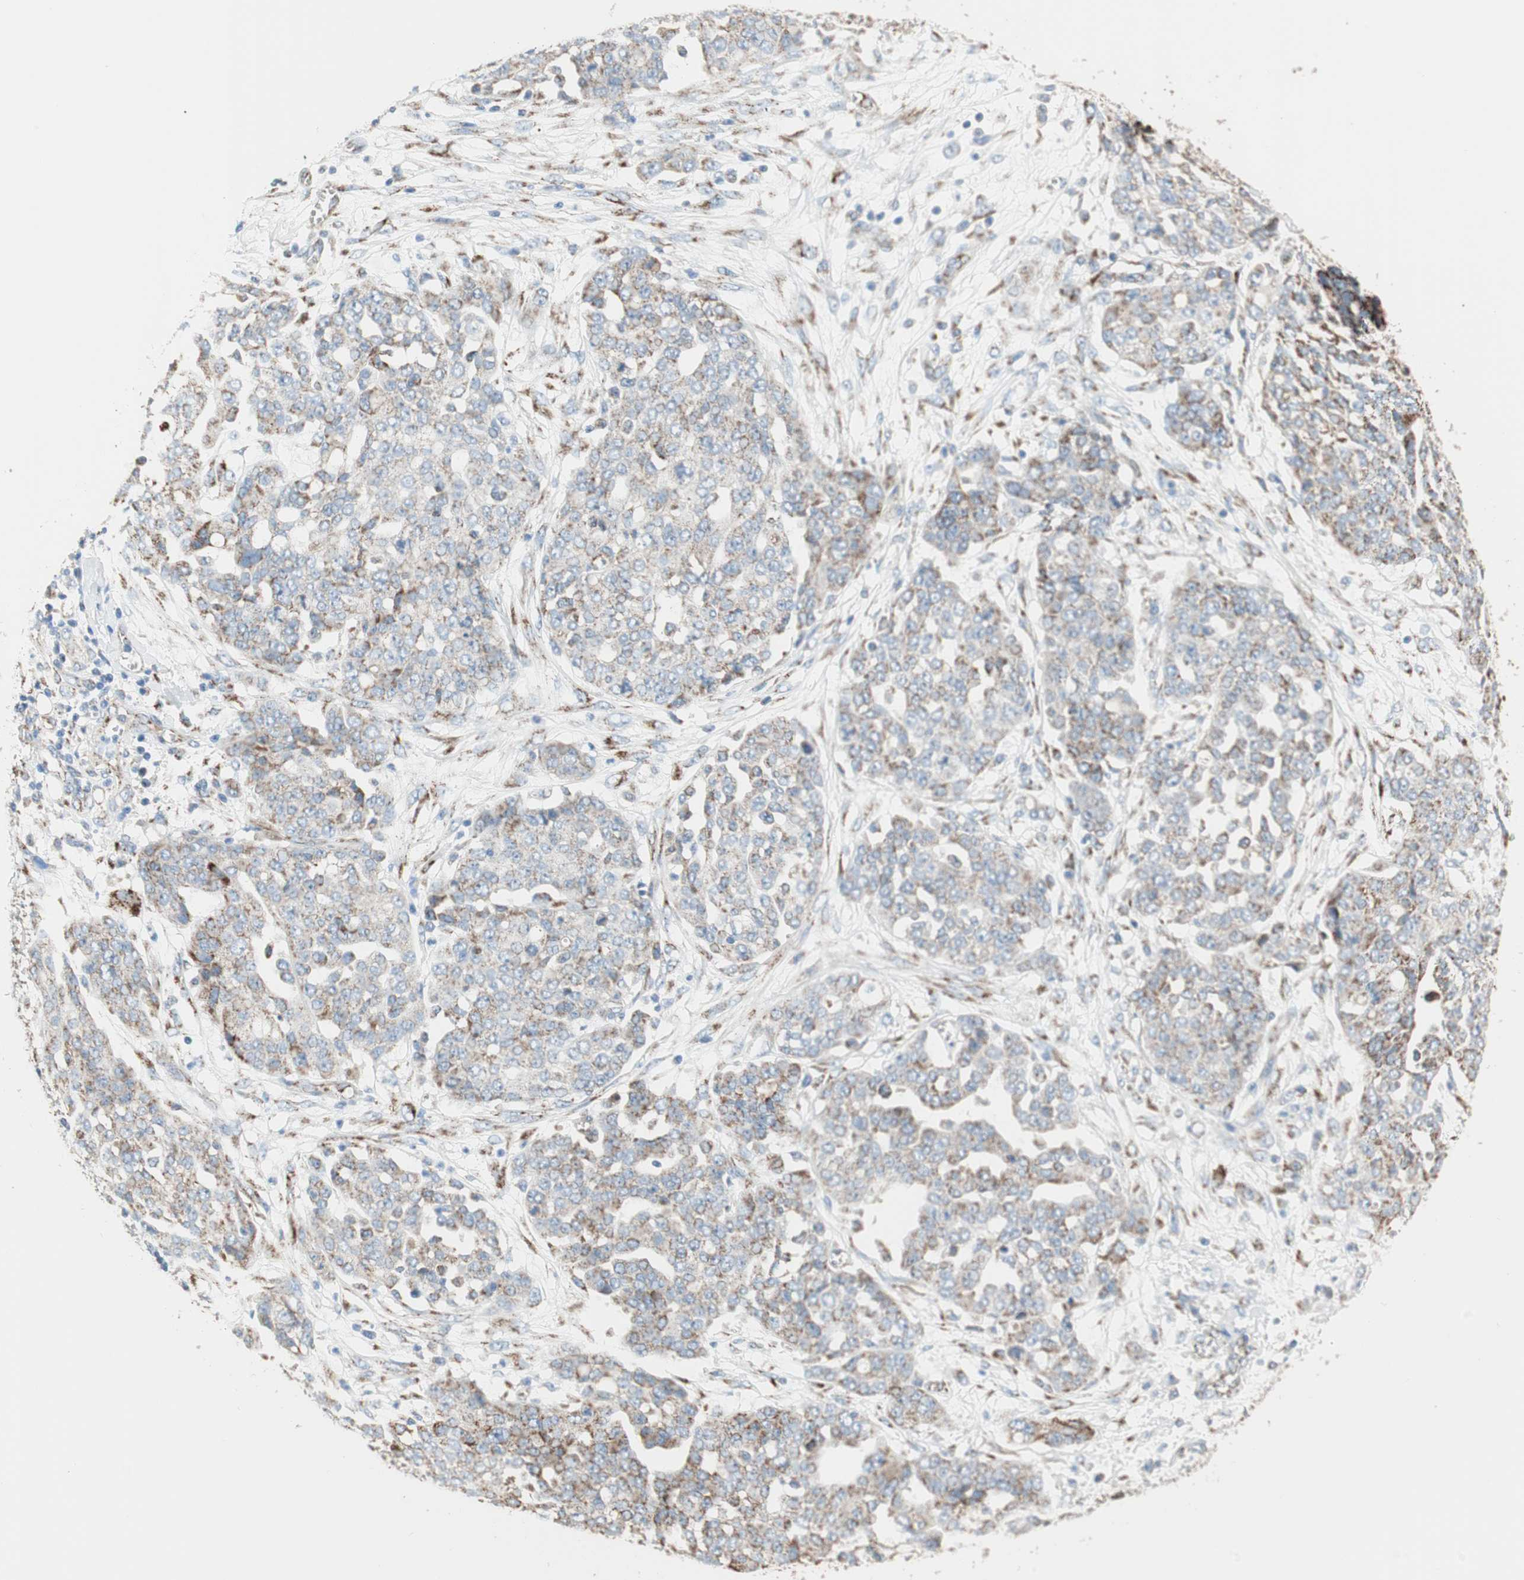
{"staining": {"intensity": "moderate", "quantity": "25%-75%", "location": "cytoplasmic/membranous"}, "tissue": "ovarian cancer", "cell_type": "Tumor cells", "image_type": "cancer", "snomed": [{"axis": "morphology", "description": "Cystadenocarcinoma, serous, NOS"}, {"axis": "topography", "description": "Soft tissue"}, {"axis": "topography", "description": "Ovary"}], "caption": "Protein expression analysis of ovarian serous cystadenocarcinoma demonstrates moderate cytoplasmic/membranous expression in about 25%-75% of tumor cells. The staining was performed using DAB (3,3'-diaminobenzidine) to visualize the protein expression in brown, while the nuclei were stained in blue with hematoxylin (Magnification: 20x).", "gene": "TST", "patient": {"sex": "female", "age": 57}}